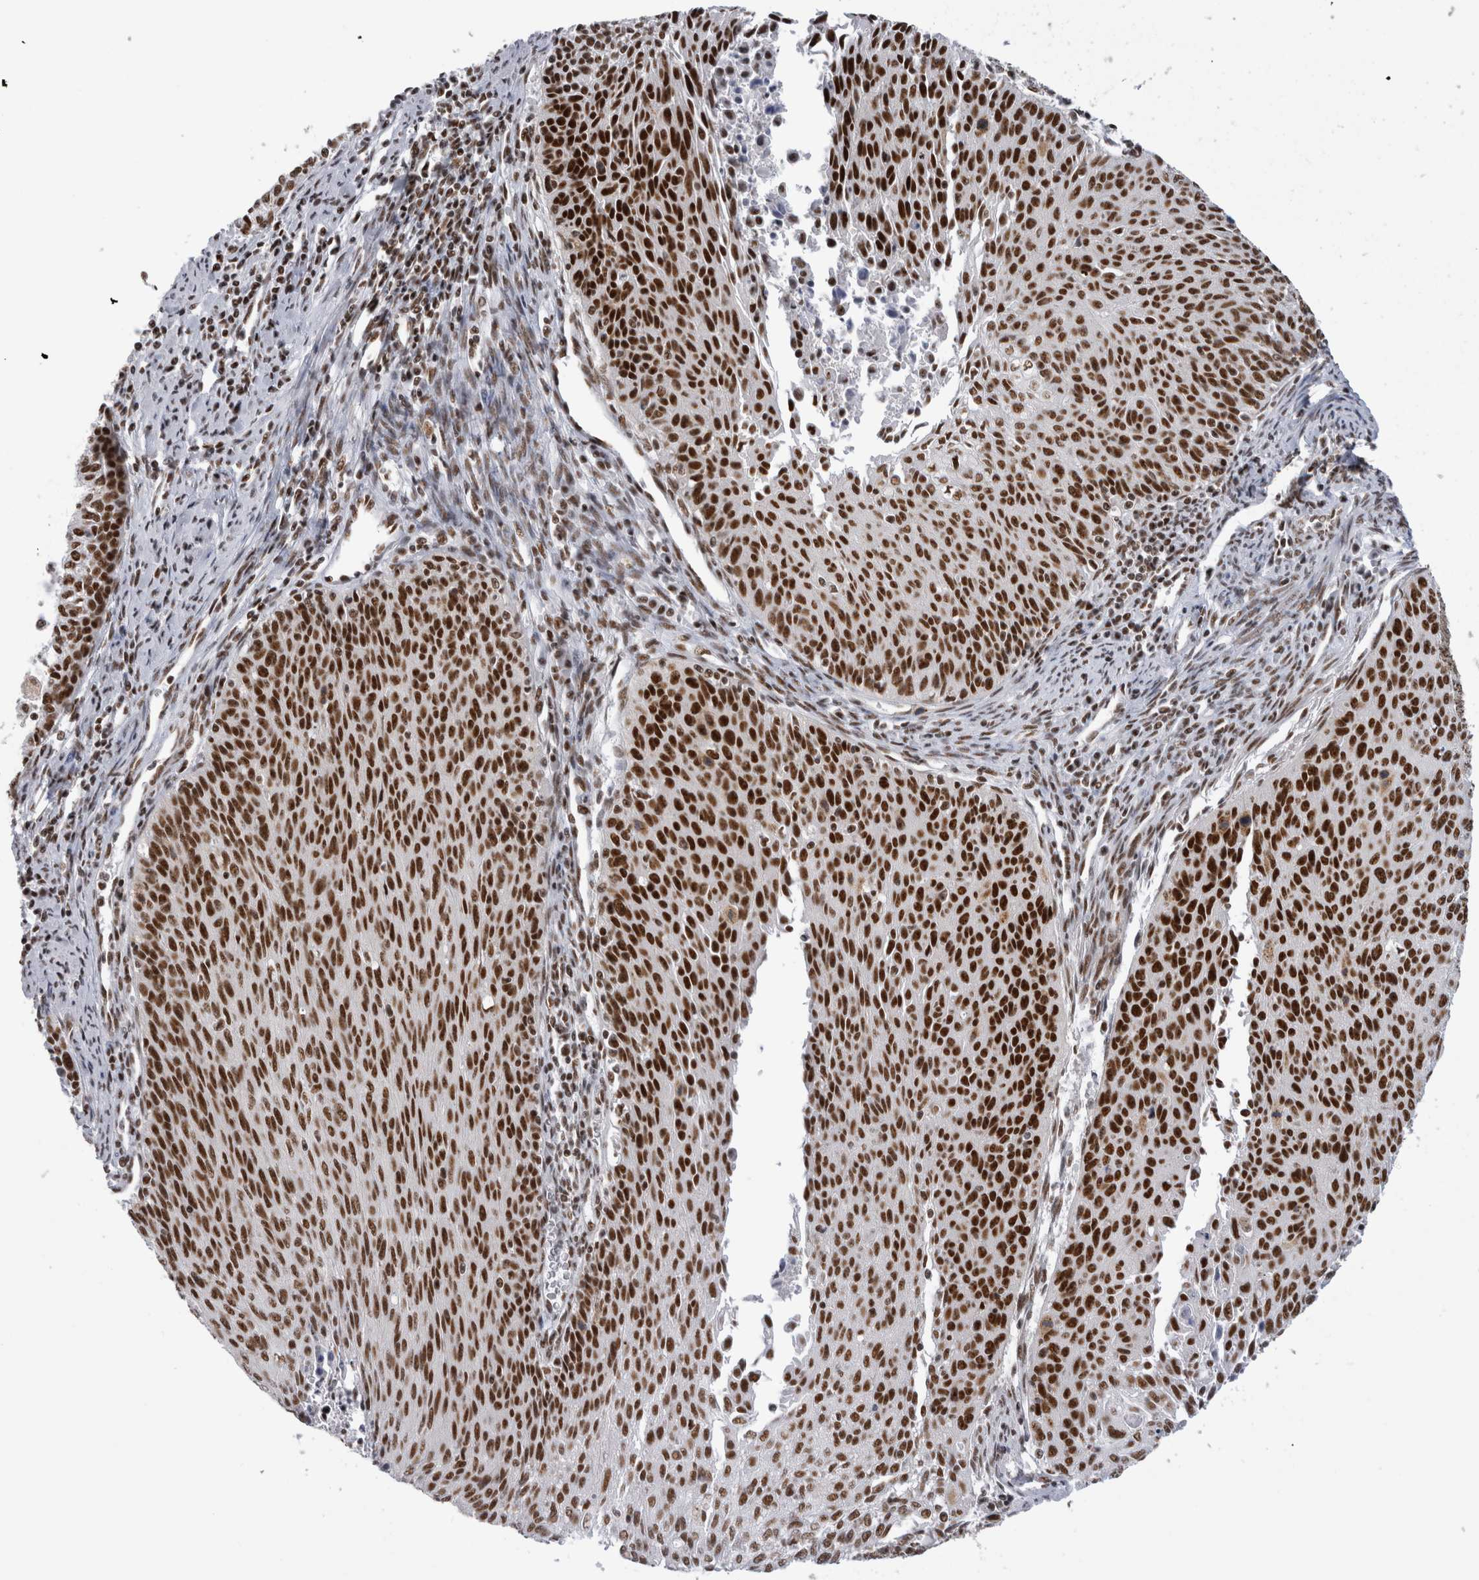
{"staining": {"intensity": "strong", "quantity": ">75%", "location": "nuclear"}, "tissue": "cervical cancer", "cell_type": "Tumor cells", "image_type": "cancer", "snomed": [{"axis": "morphology", "description": "Squamous cell carcinoma, NOS"}, {"axis": "topography", "description": "Cervix"}], "caption": "Immunohistochemical staining of human cervical cancer exhibits high levels of strong nuclear staining in about >75% of tumor cells.", "gene": "CDK11A", "patient": {"sex": "female", "age": 55}}